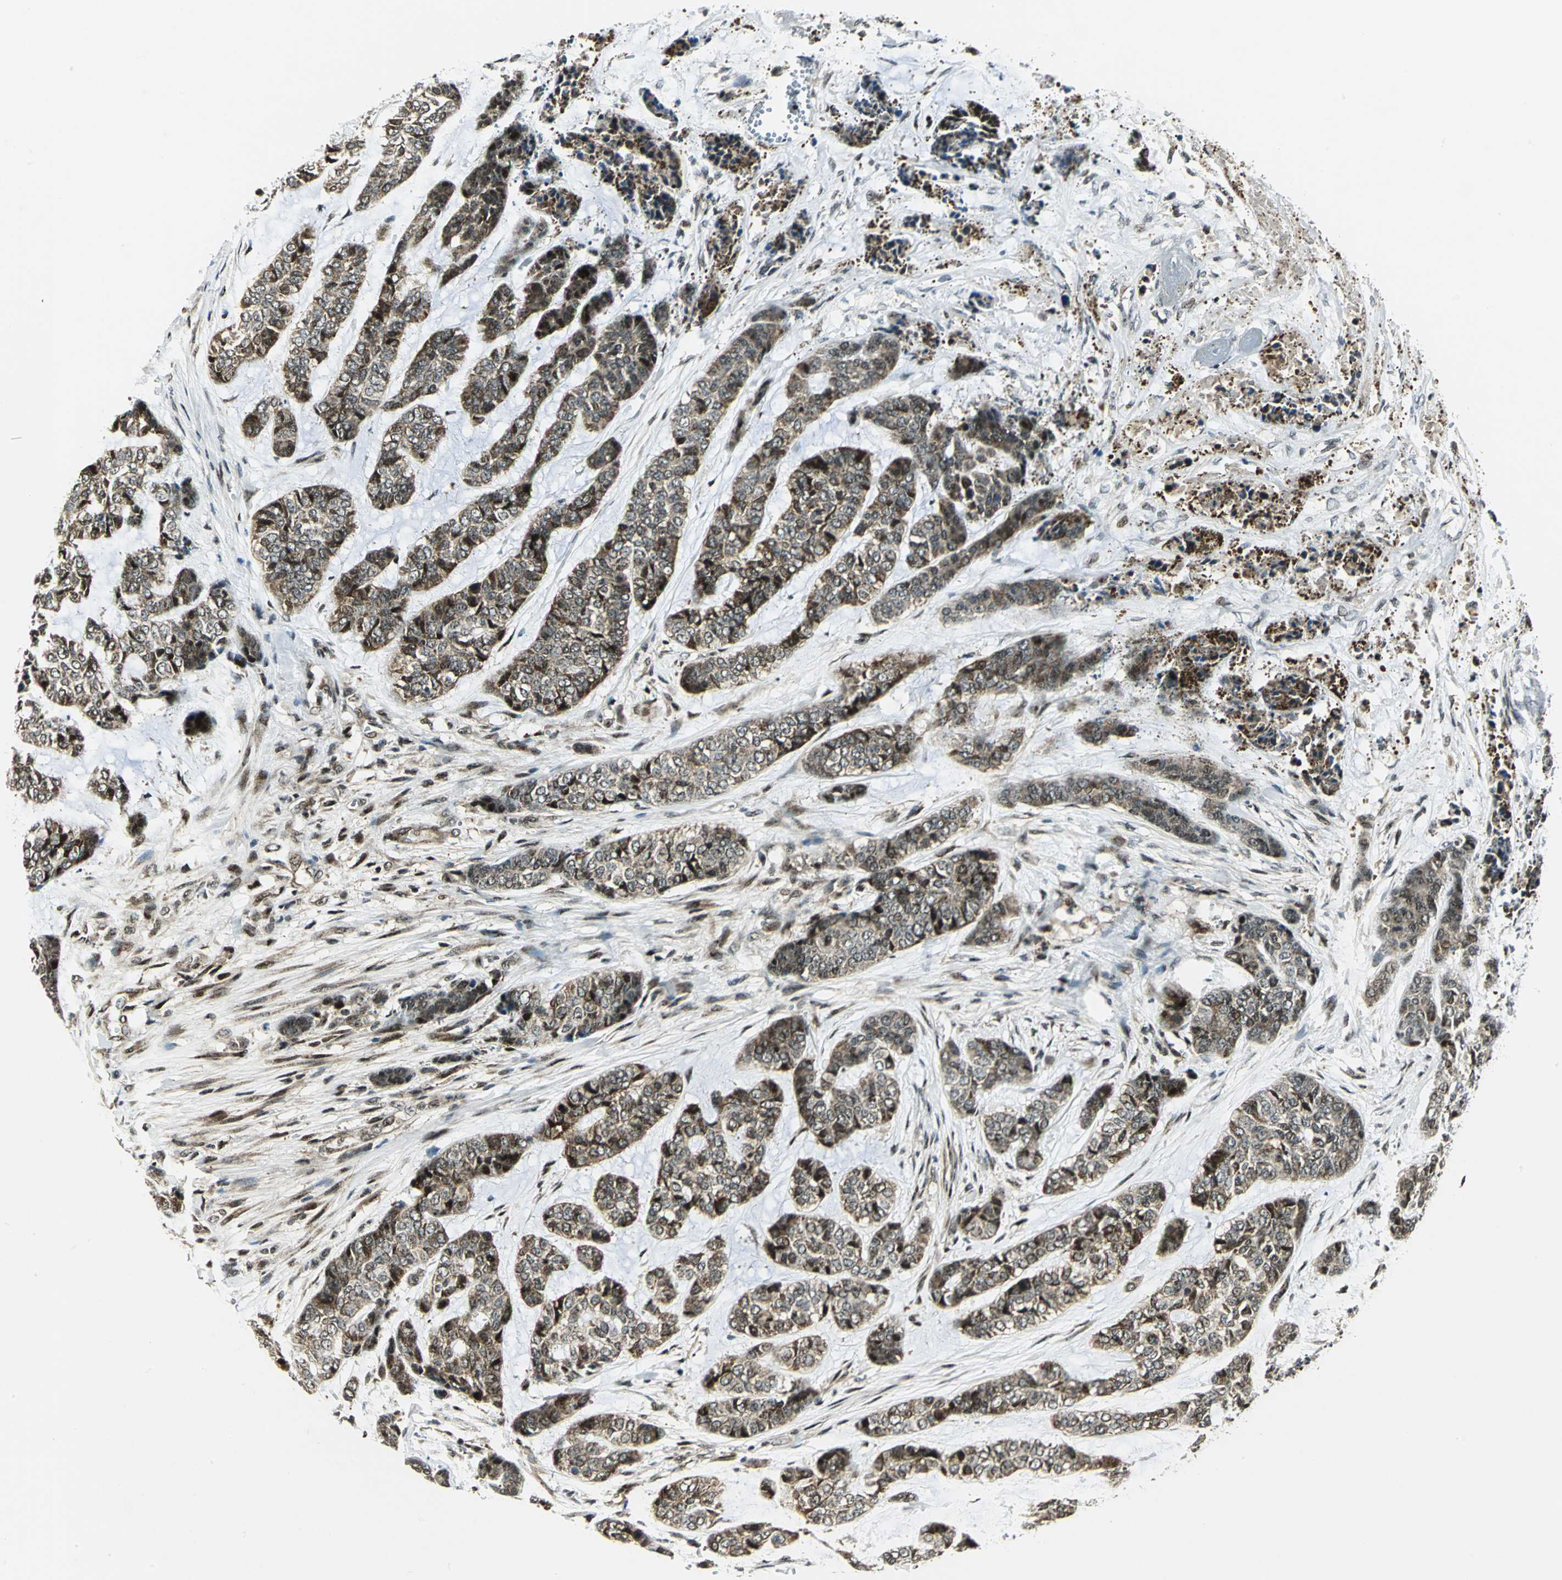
{"staining": {"intensity": "moderate", "quantity": ">75%", "location": "cytoplasmic/membranous,nuclear"}, "tissue": "skin cancer", "cell_type": "Tumor cells", "image_type": "cancer", "snomed": [{"axis": "morphology", "description": "Basal cell carcinoma"}, {"axis": "topography", "description": "Skin"}], "caption": "High-power microscopy captured an immunohistochemistry (IHC) image of skin cancer, revealing moderate cytoplasmic/membranous and nuclear expression in approximately >75% of tumor cells. Using DAB (brown) and hematoxylin (blue) stains, captured at high magnification using brightfield microscopy.", "gene": "COPS5", "patient": {"sex": "female", "age": 64}}